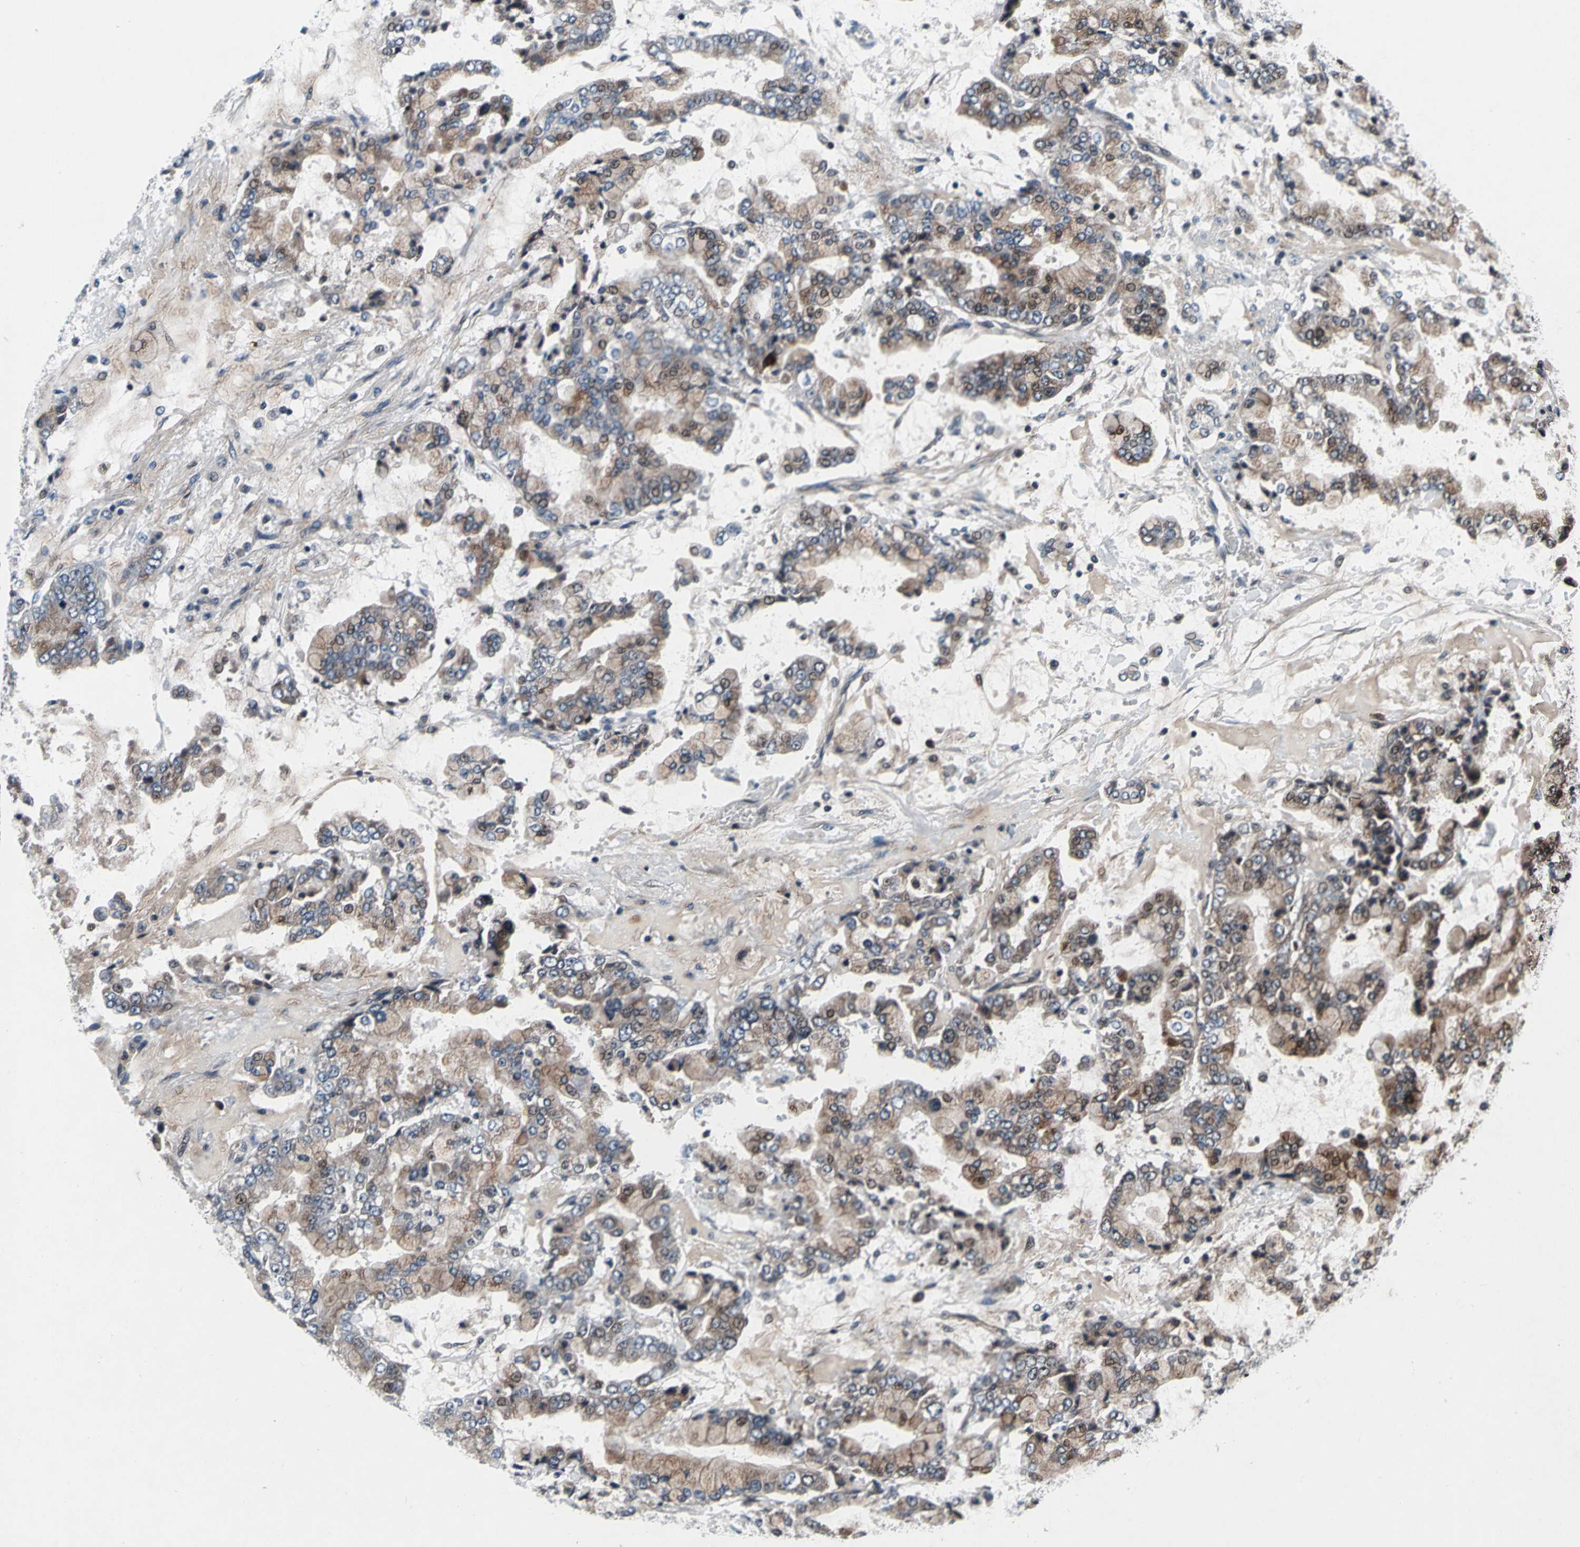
{"staining": {"intensity": "strong", "quantity": ">75%", "location": "cytoplasmic/membranous,nuclear"}, "tissue": "stomach cancer", "cell_type": "Tumor cells", "image_type": "cancer", "snomed": [{"axis": "morphology", "description": "Adenocarcinoma, NOS"}, {"axis": "topography", "description": "Stomach"}], "caption": "About >75% of tumor cells in stomach cancer demonstrate strong cytoplasmic/membranous and nuclear protein expression as visualized by brown immunohistochemical staining.", "gene": "EXD2", "patient": {"sex": "male", "age": 76}}